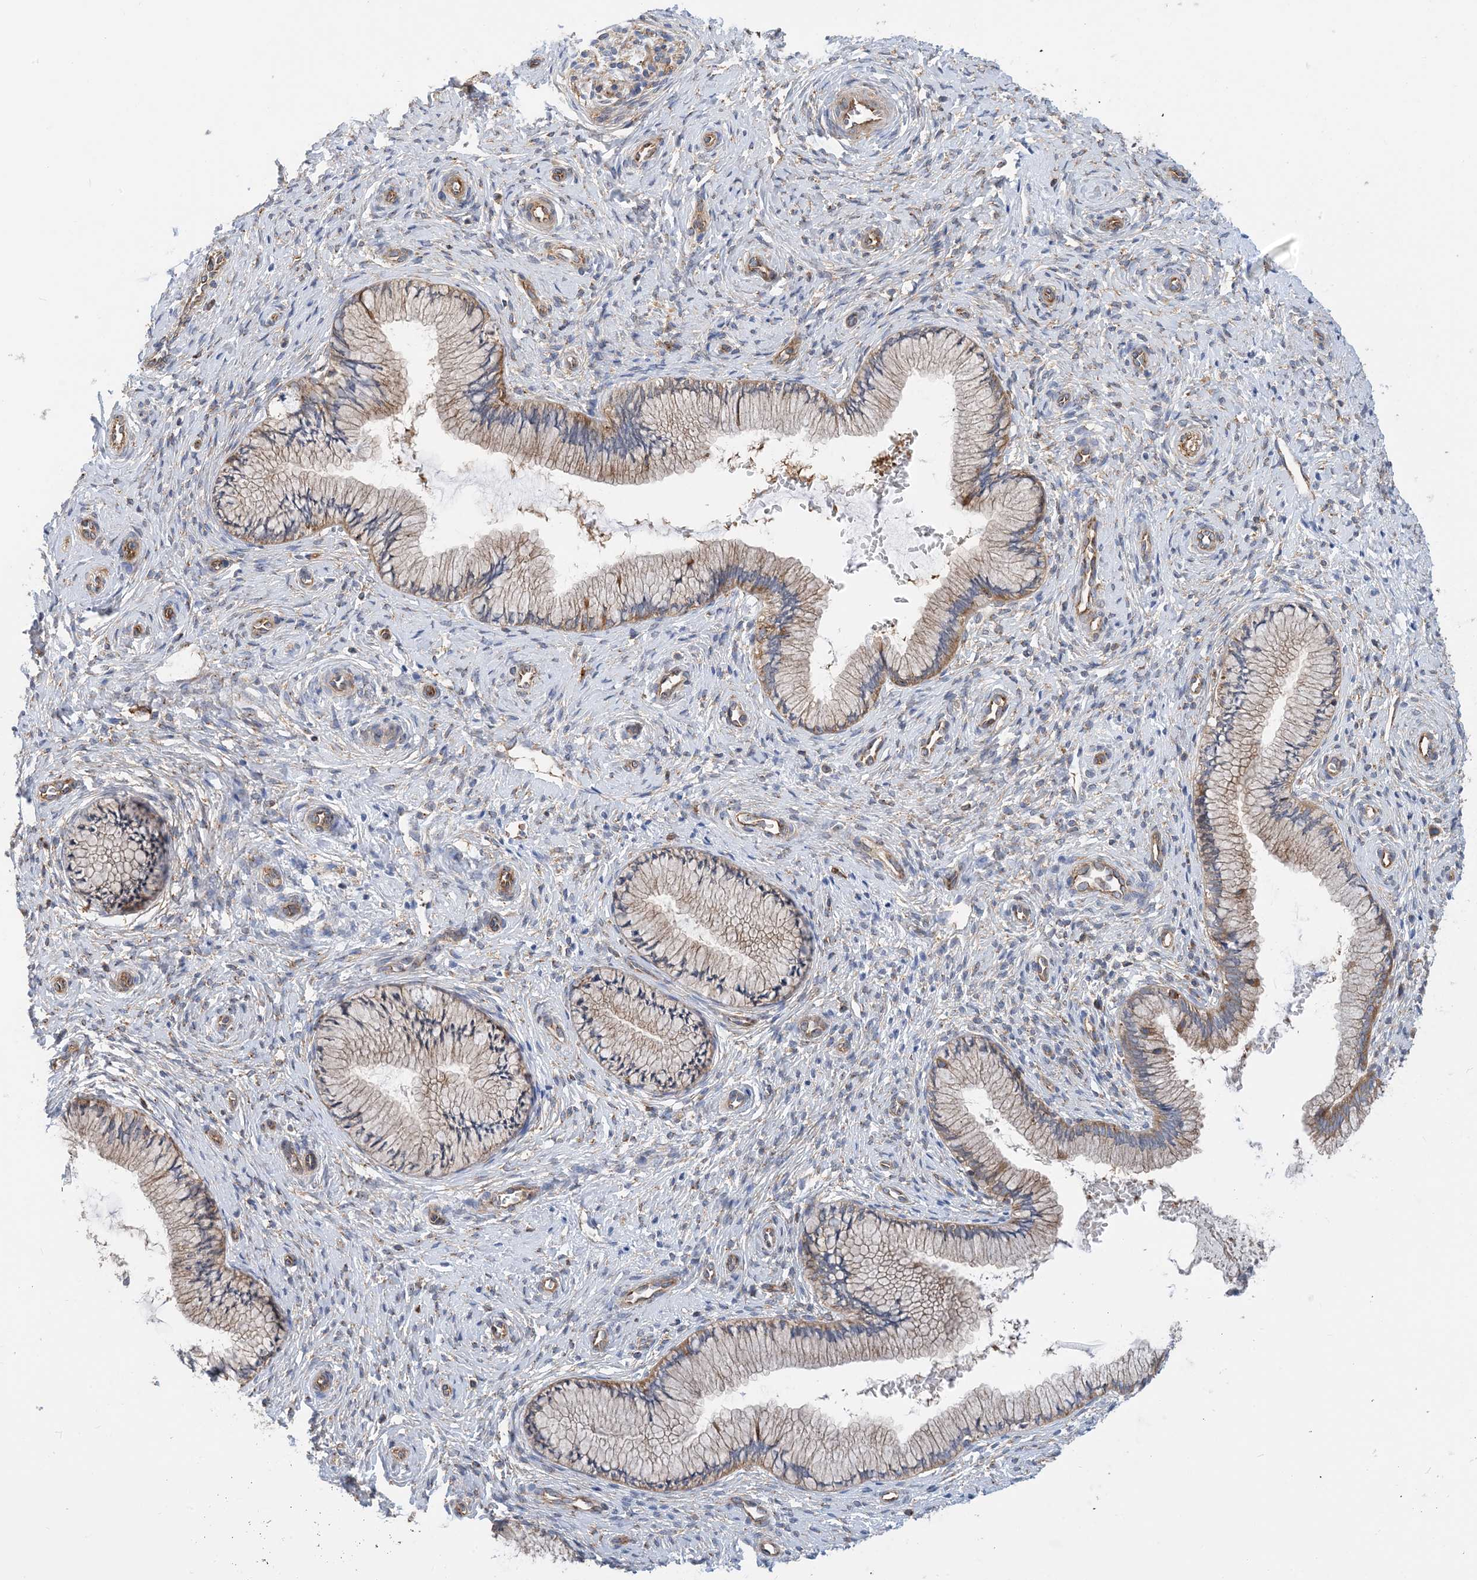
{"staining": {"intensity": "weak", "quantity": ">75%", "location": "cytoplasmic/membranous"}, "tissue": "cervix", "cell_type": "Glandular cells", "image_type": "normal", "snomed": [{"axis": "morphology", "description": "Normal tissue, NOS"}, {"axis": "topography", "description": "Cervix"}], "caption": "Cervix was stained to show a protein in brown. There is low levels of weak cytoplasmic/membranous positivity in approximately >75% of glandular cells. Using DAB (3,3'-diaminobenzidine) (brown) and hematoxylin (blue) stains, captured at high magnification using brightfield microscopy.", "gene": "DYNC1LI1", "patient": {"sex": "female", "age": 27}}